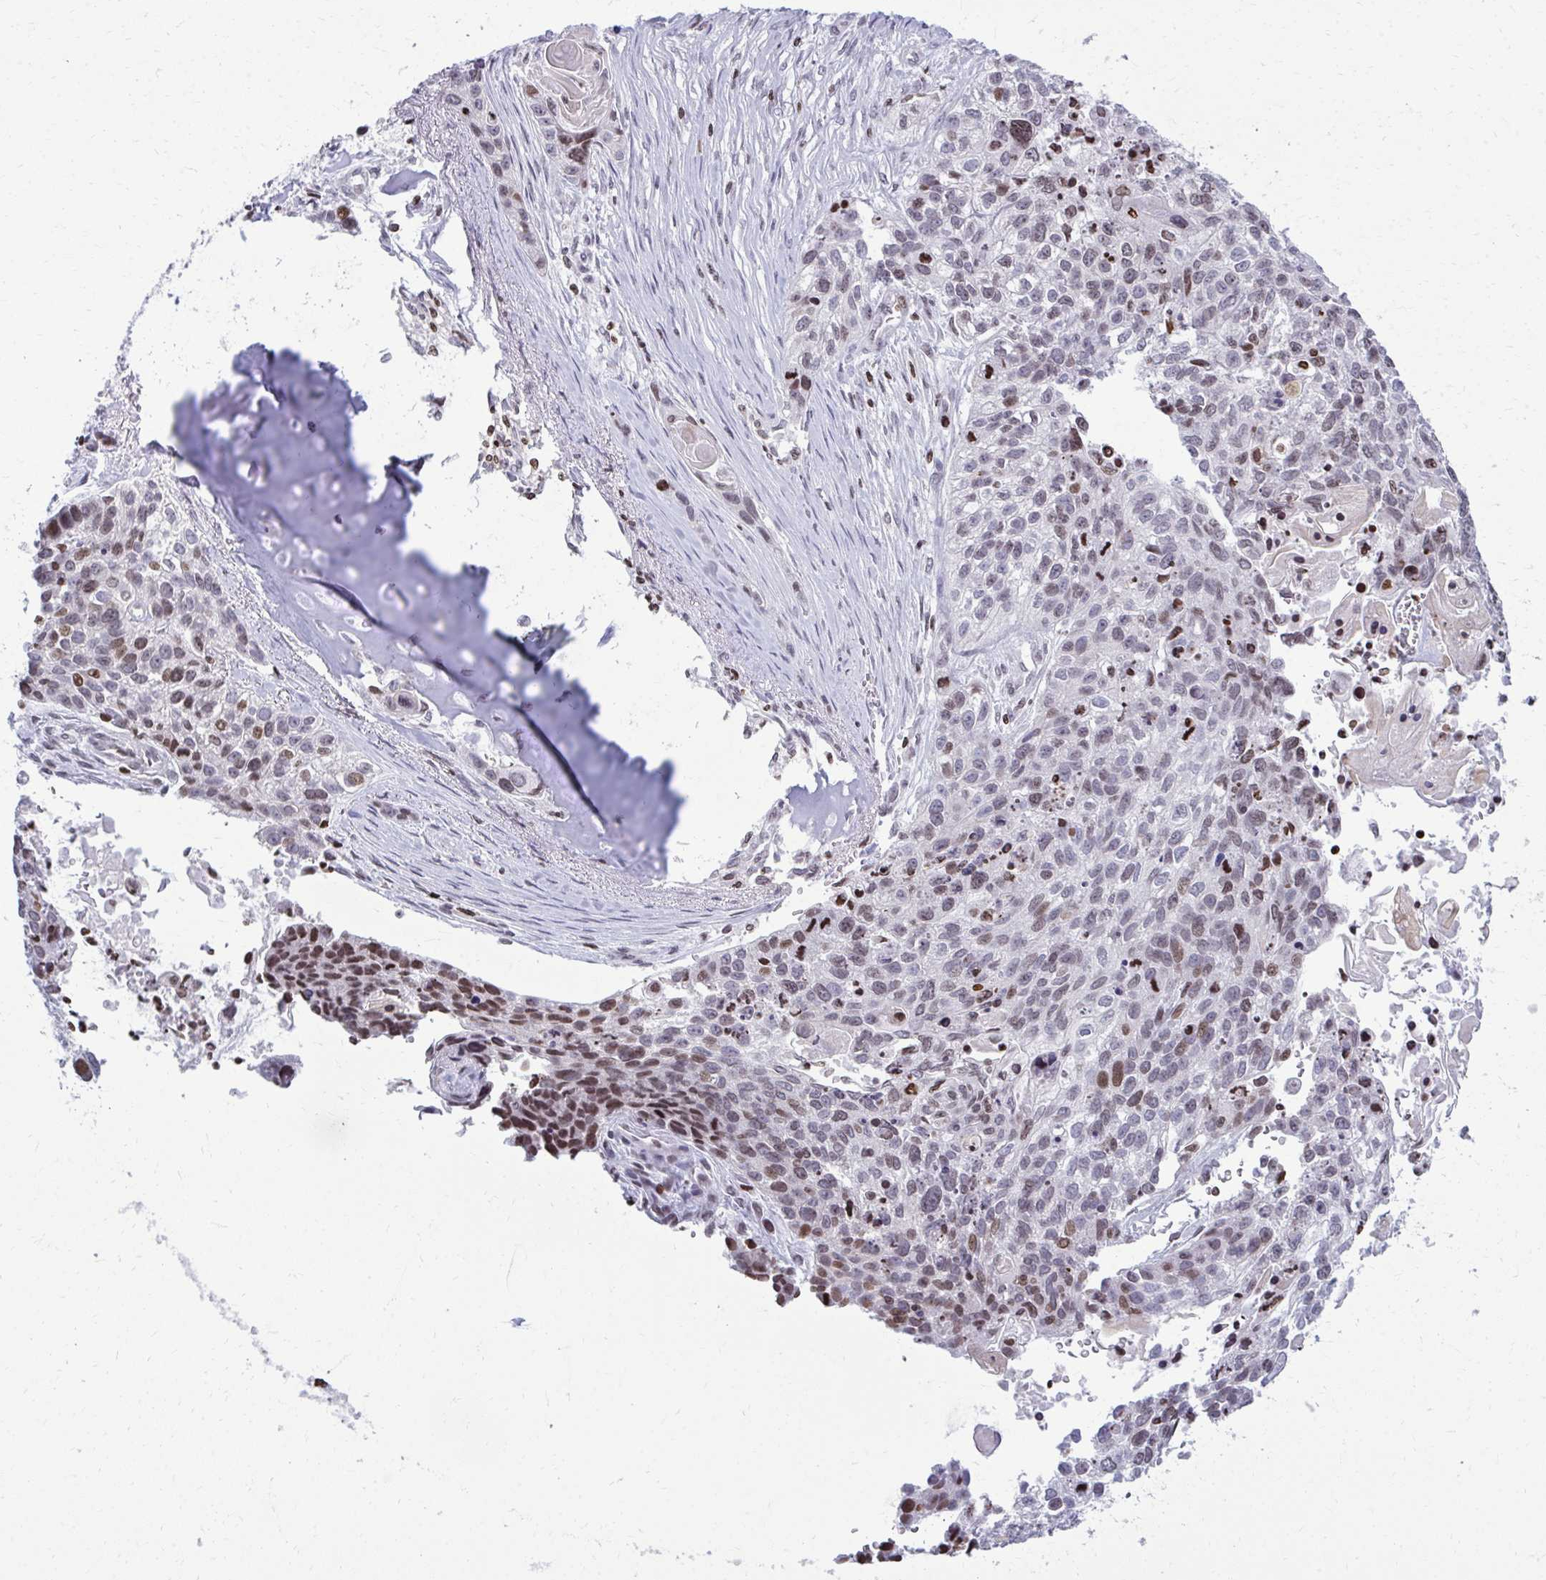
{"staining": {"intensity": "moderate", "quantity": "25%-75%", "location": "nuclear"}, "tissue": "lung cancer", "cell_type": "Tumor cells", "image_type": "cancer", "snomed": [{"axis": "morphology", "description": "Squamous cell carcinoma, NOS"}, {"axis": "topography", "description": "Lung"}], "caption": "A micrograph showing moderate nuclear positivity in about 25%-75% of tumor cells in lung cancer, as visualized by brown immunohistochemical staining.", "gene": "AP5M1", "patient": {"sex": "male", "age": 74}}